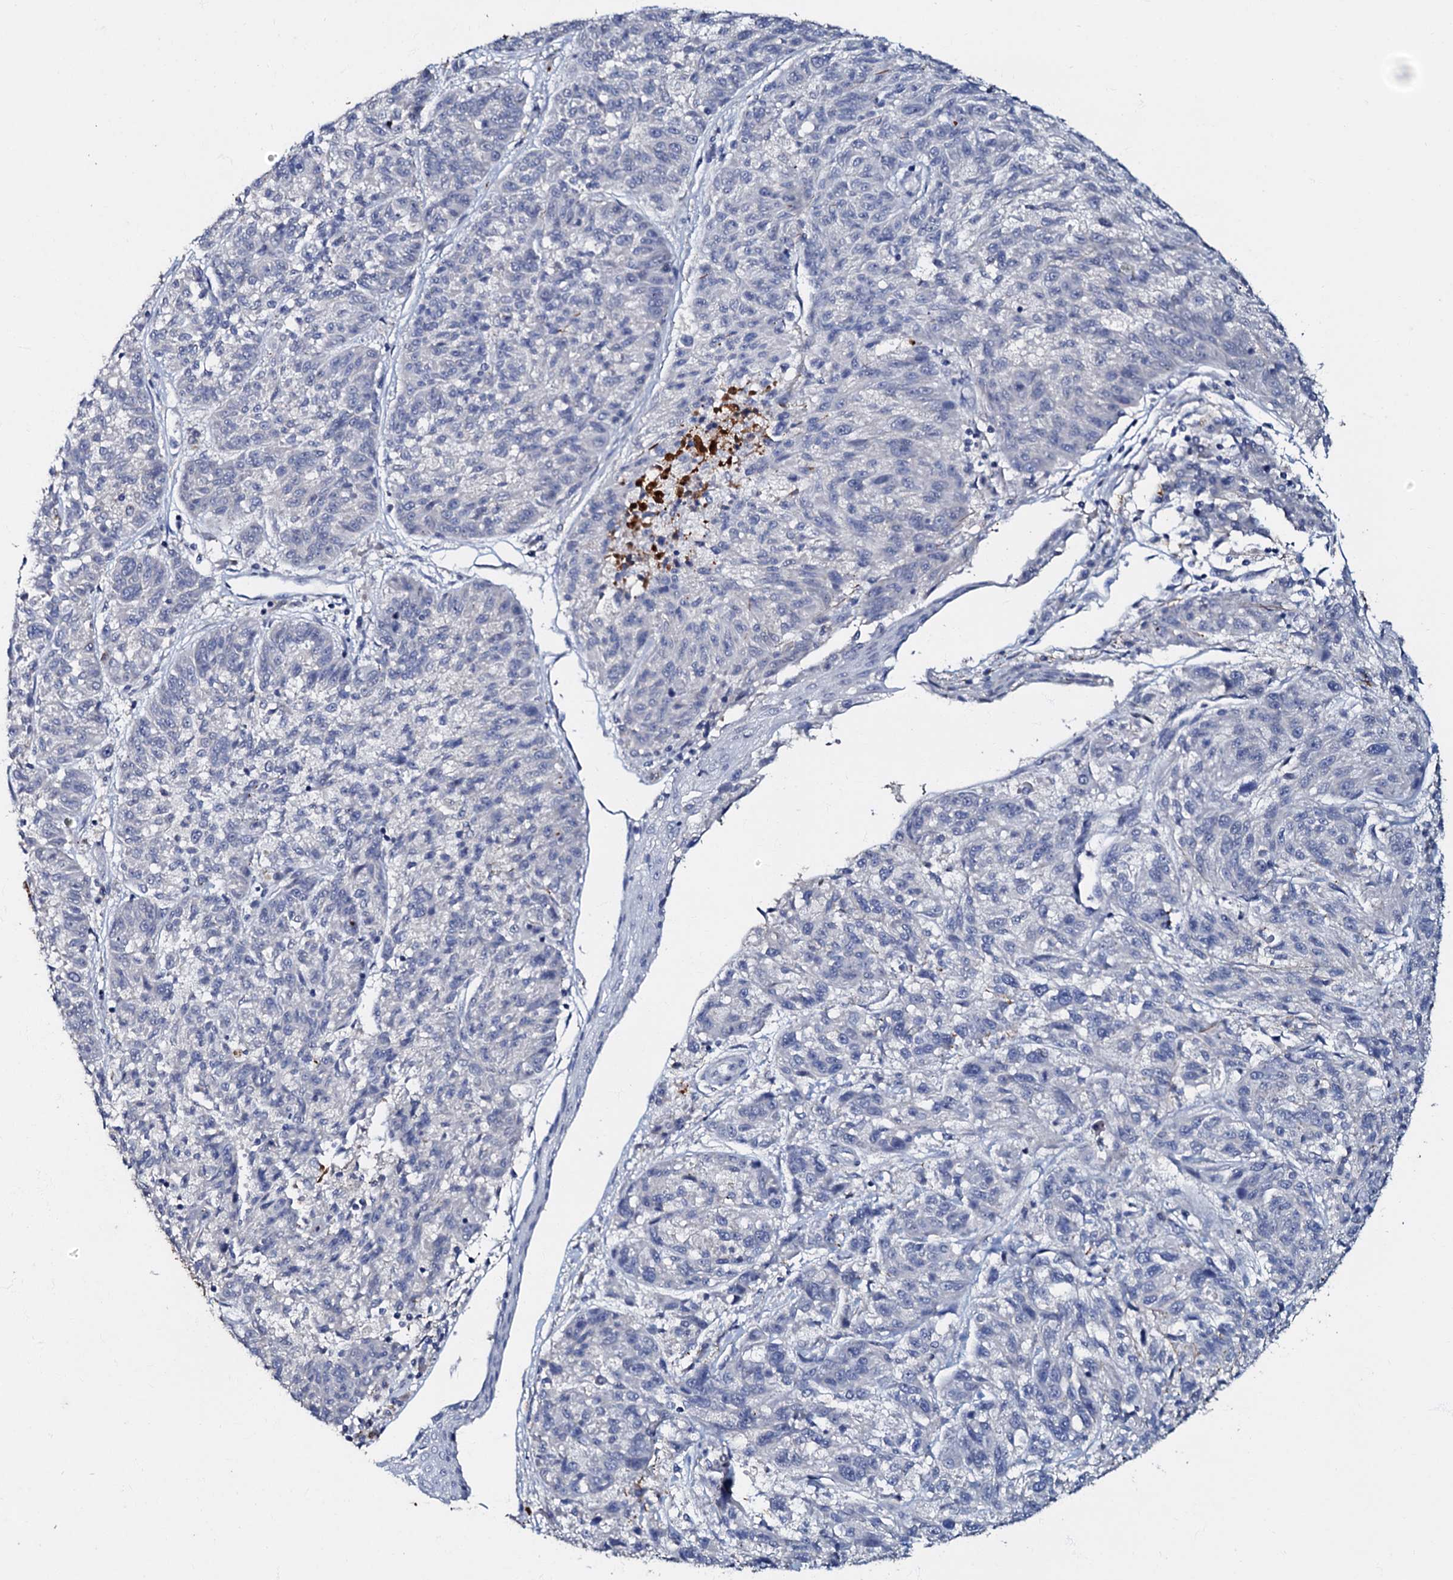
{"staining": {"intensity": "negative", "quantity": "none", "location": "none"}, "tissue": "melanoma", "cell_type": "Tumor cells", "image_type": "cancer", "snomed": [{"axis": "morphology", "description": "Malignant melanoma, NOS"}, {"axis": "topography", "description": "Skin"}], "caption": "A micrograph of malignant melanoma stained for a protein shows no brown staining in tumor cells.", "gene": "MANSC4", "patient": {"sex": "male", "age": 53}}